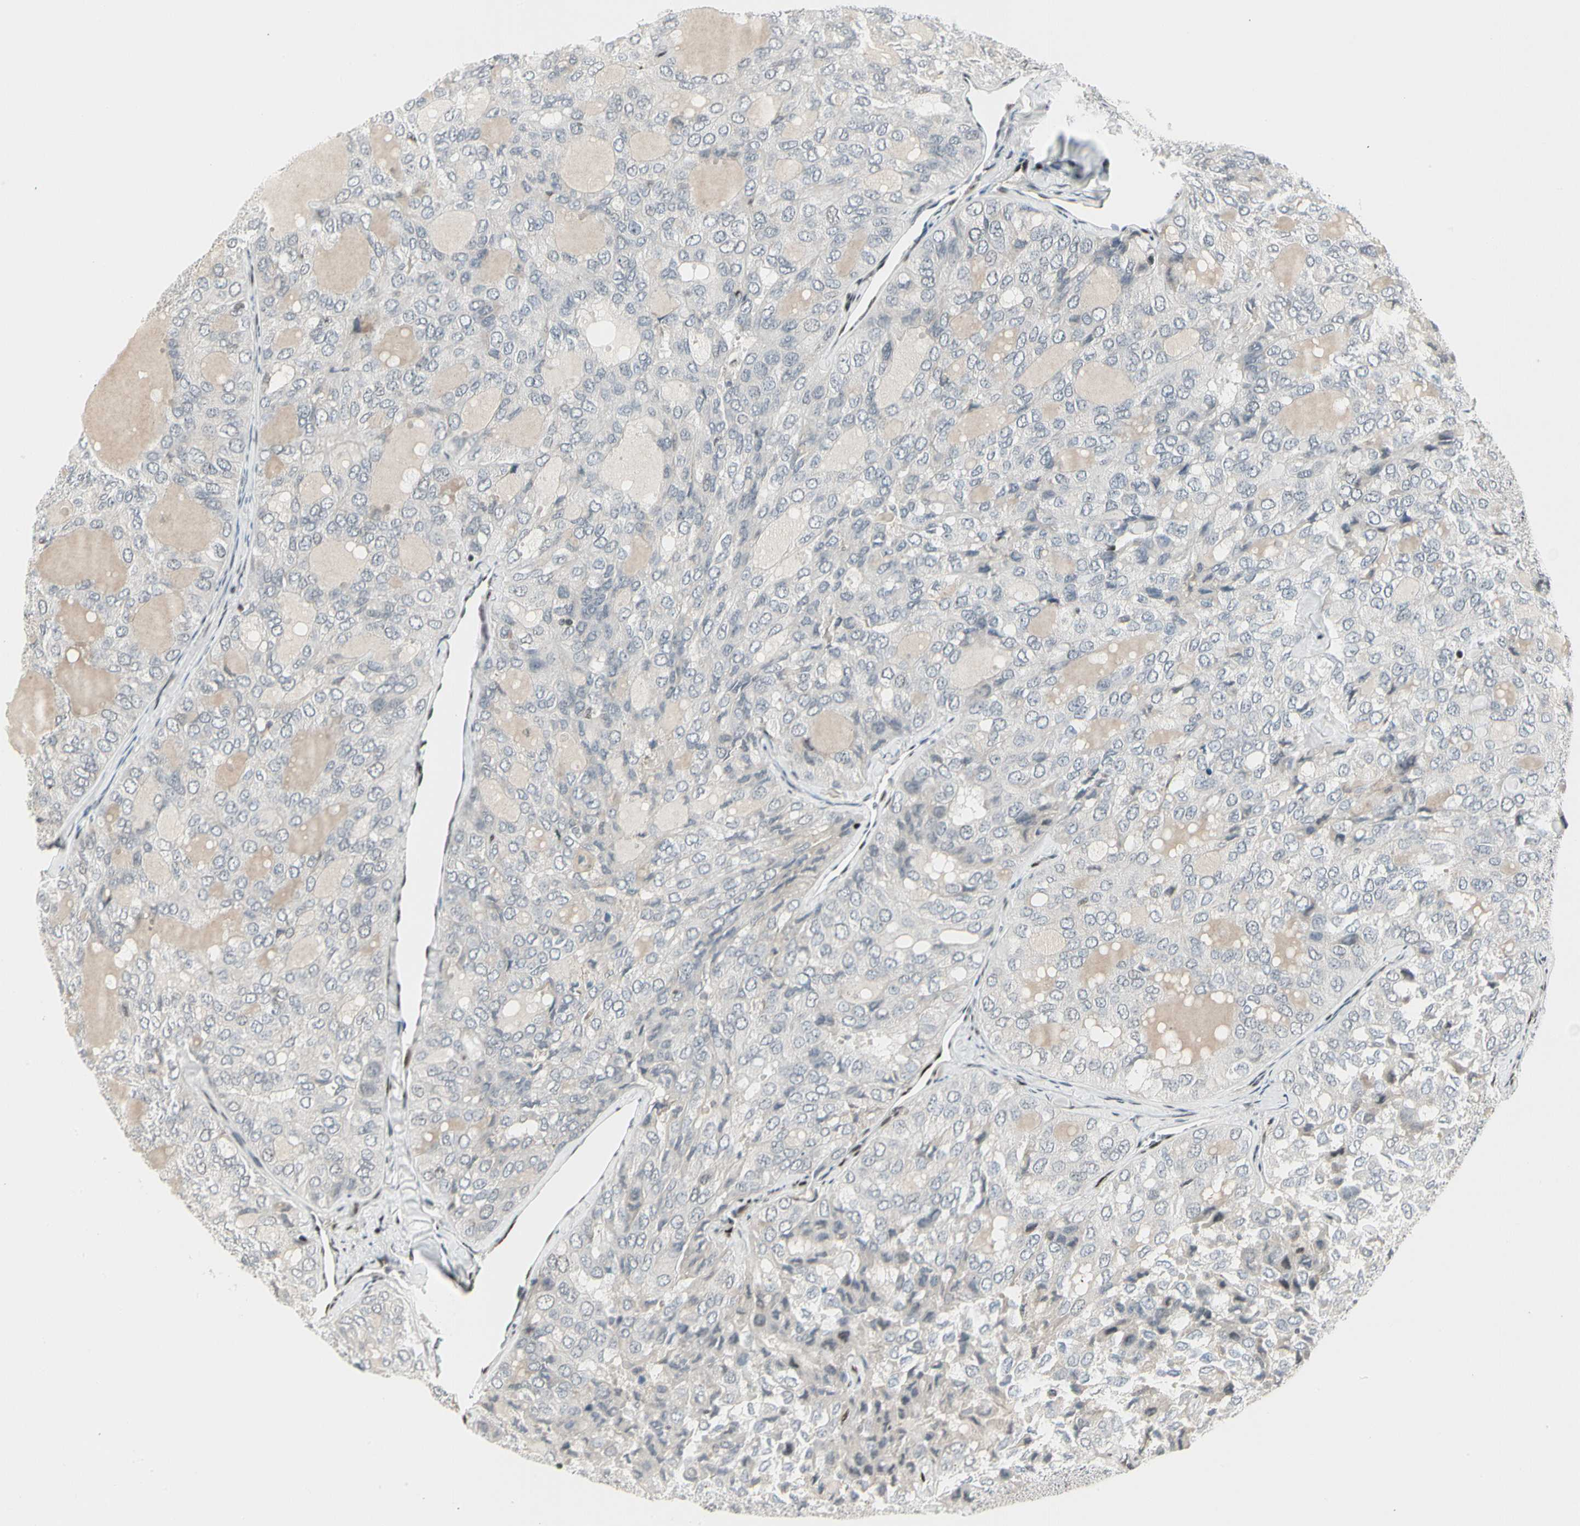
{"staining": {"intensity": "negative", "quantity": "none", "location": "none"}, "tissue": "thyroid cancer", "cell_type": "Tumor cells", "image_type": "cancer", "snomed": [{"axis": "morphology", "description": "Follicular adenoma carcinoma, NOS"}, {"axis": "topography", "description": "Thyroid gland"}], "caption": "Tumor cells are negative for protein expression in human follicular adenoma carcinoma (thyroid).", "gene": "FOXJ2", "patient": {"sex": "male", "age": 75}}